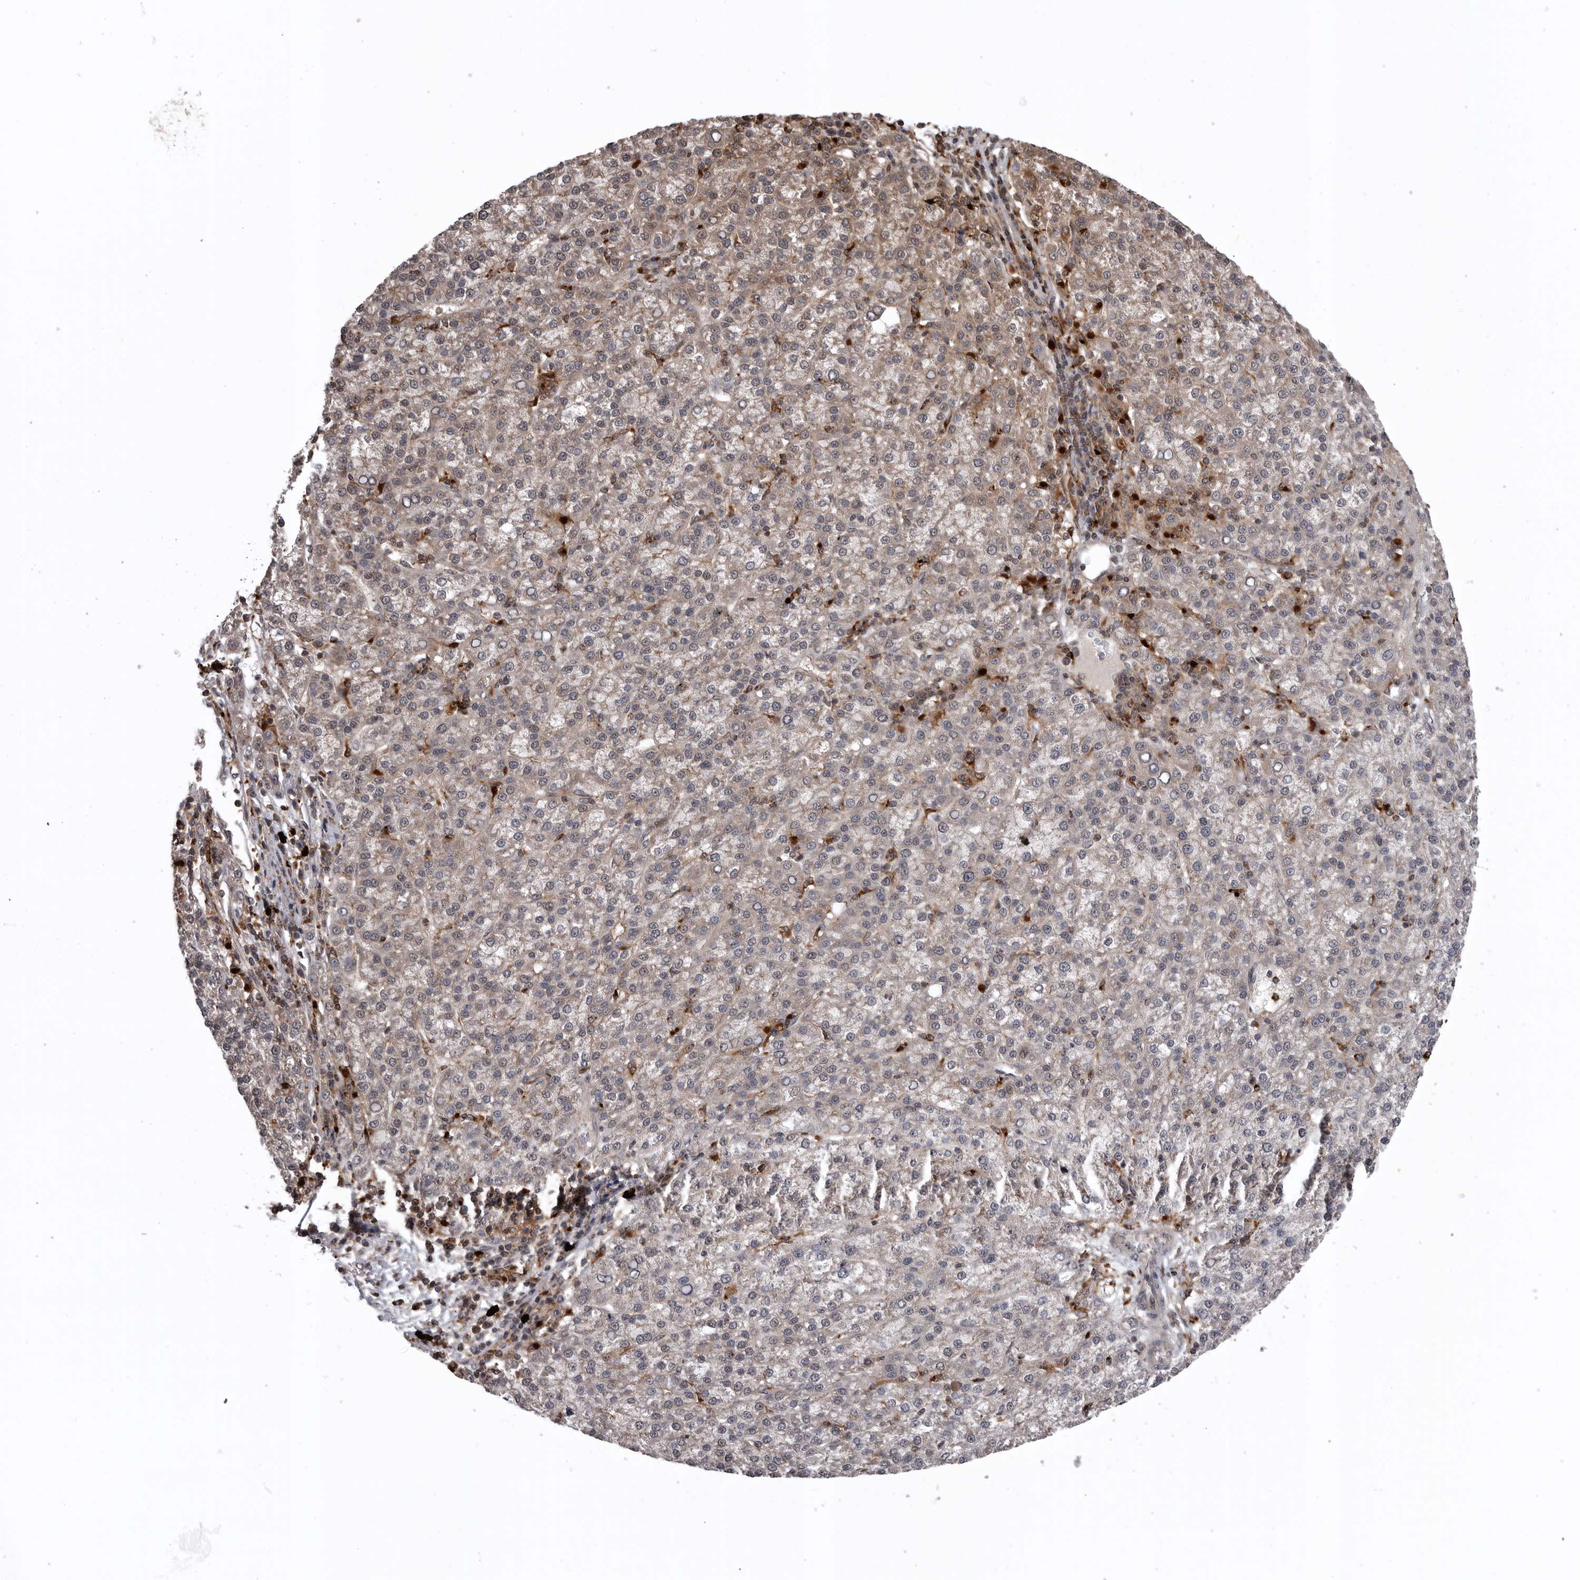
{"staining": {"intensity": "negative", "quantity": "none", "location": "none"}, "tissue": "liver cancer", "cell_type": "Tumor cells", "image_type": "cancer", "snomed": [{"axis": "morphology", "description": "Carcinoma, Hepatocellular, NOS"}, {"axis": "topography", "description": "Liver"}], "caption": "IHC image of human liver cancer (hepatocellular carcinoma) stained for a protein (brown), which reveals no expression in tumor cells.", "gene": "AOAH", "patient": {"sex": "female", "age": 58}}